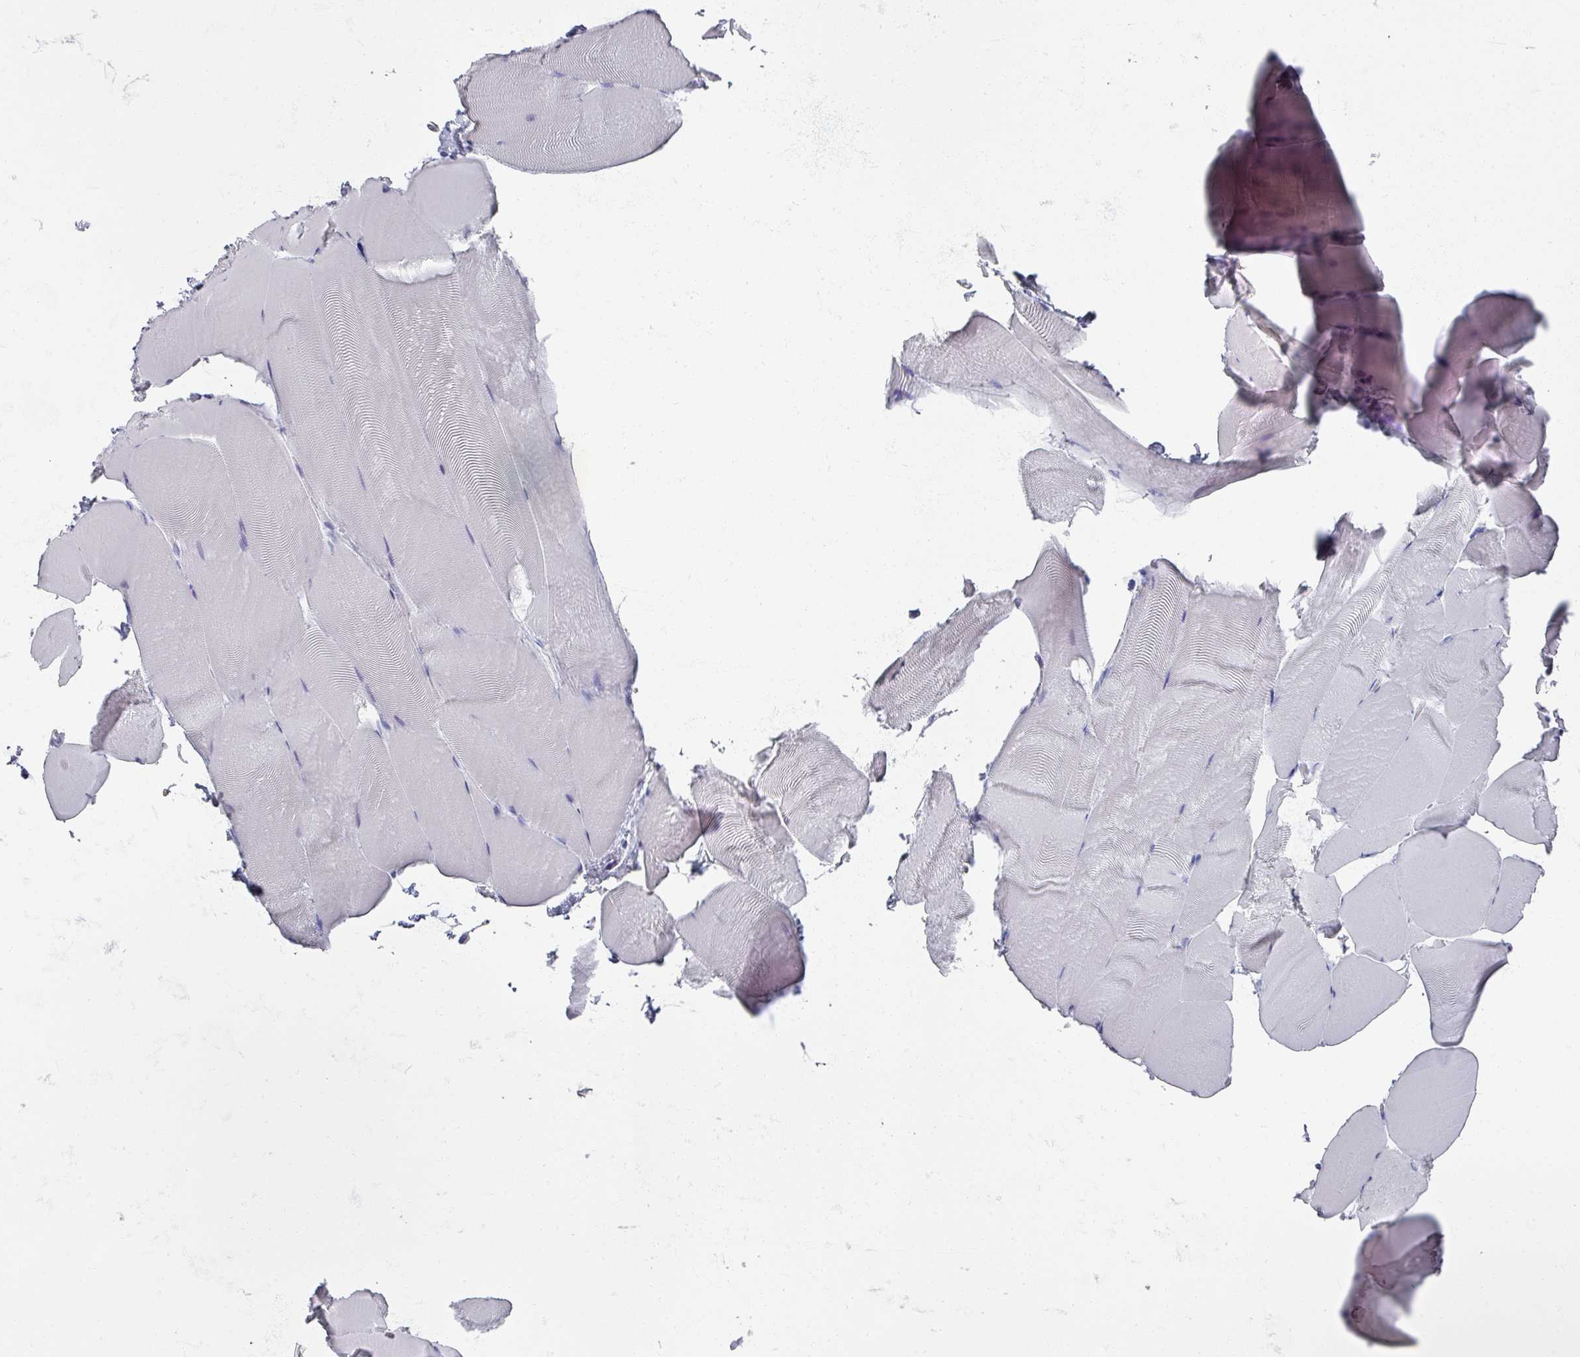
{"staining": {"intensity": "negative", "quantity": "none", "location": "none"}, "tissue": "skeletal muscle", "cell_type": "Myocytes", "image_type": "normal", "snomed": [{"axis": "morphology", "description": "Normal tissue, NOS"}, {"axis": "topography", "description": "Skeletal muscle"}], "caption": "Skeletal muscle was stained to show a protein in brown. There is no significant expression in myocytes. (DAB immunohistochemistry visualized using brightfield microscopy, high magnification).", "gene": "OMG", "patient": {"sex": "female", "age": 64}}